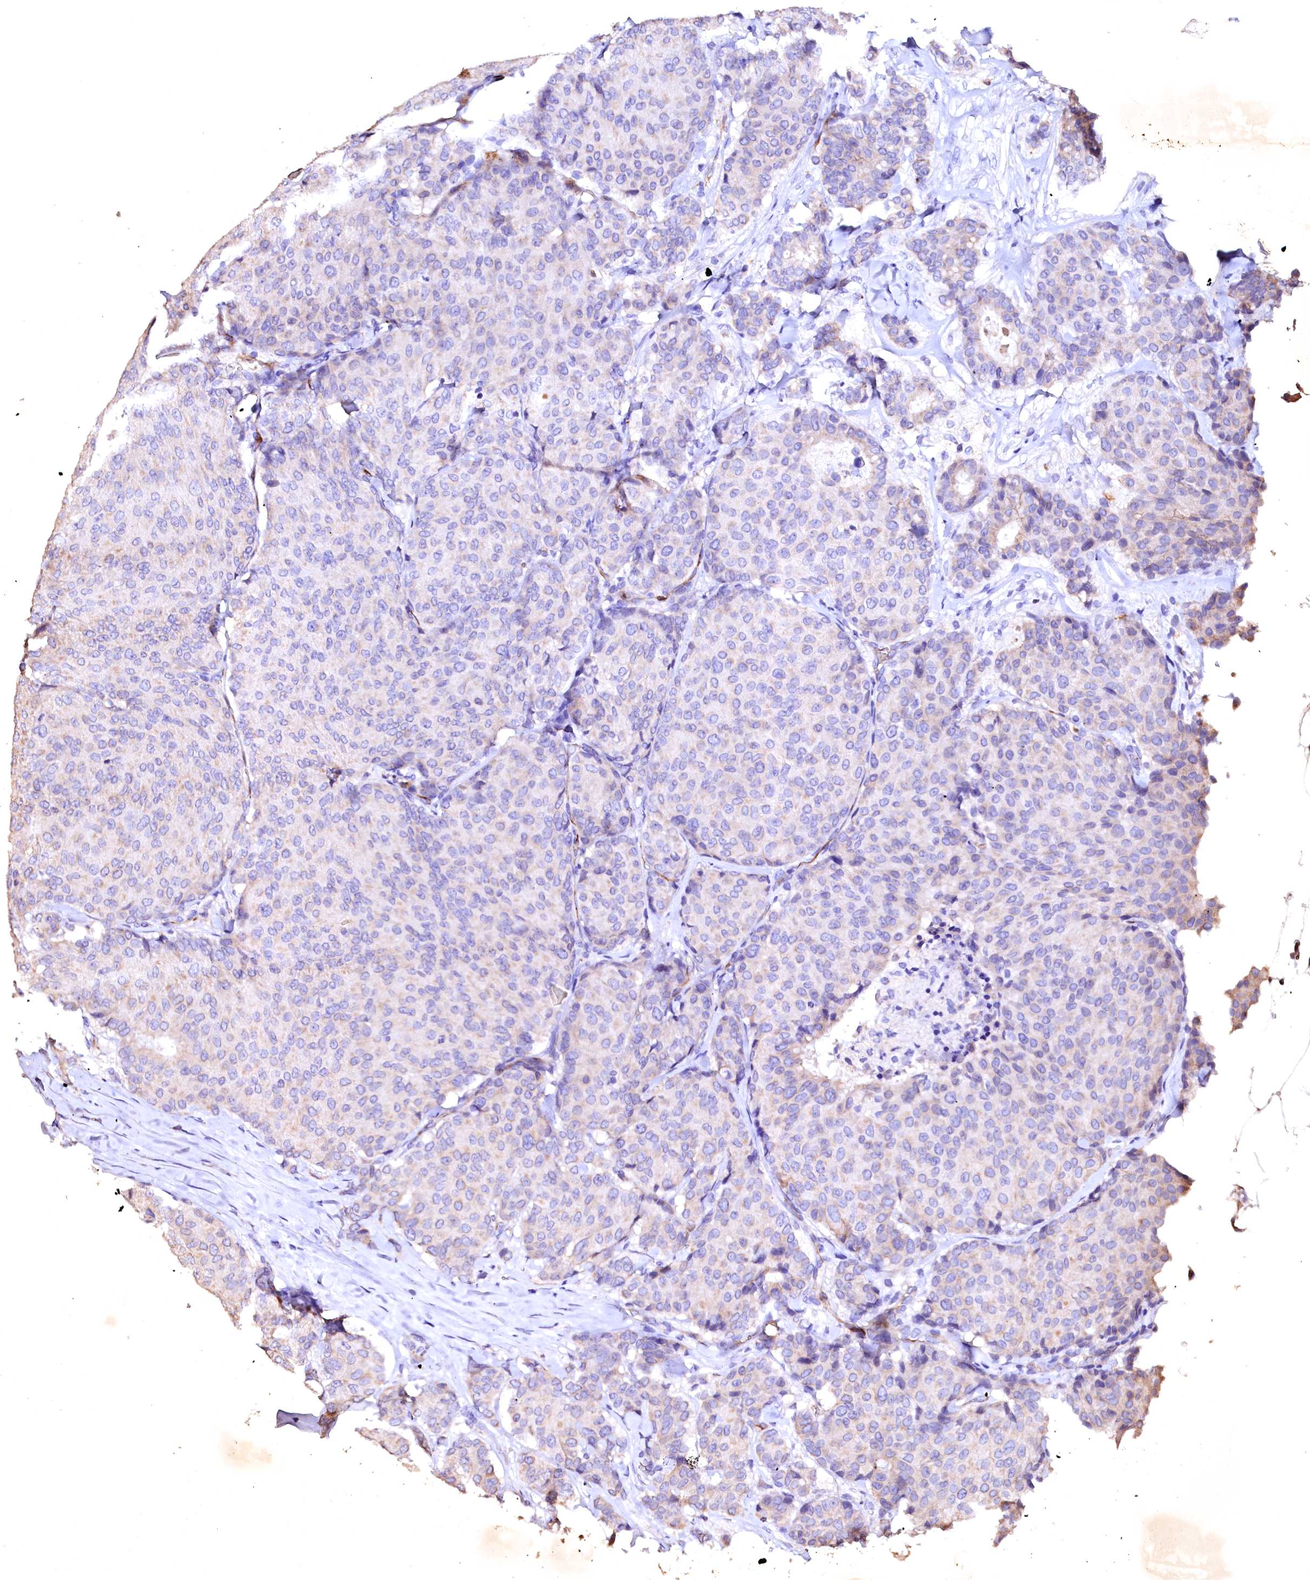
{"staining": {"intensity": "negative", "quantity": "none", "location": "none"}, "tissue": "breast cancer", "cell_type": "Tumor cells", "image_type": "cancer", "snomed": [{"axis": "morphology", "description": "Duct carcinoma"}, {"axis": "topography", "description": "Breast"}], "caption": "IHC photomicrograph of neoplastic tissue: breast cancer stained with DAB (3,3'-diaminobenzidine) exhibits no significant protein staining in tumor cells.", "gene": "VPS36", "patient": {"sex": "female", "age": 75}}